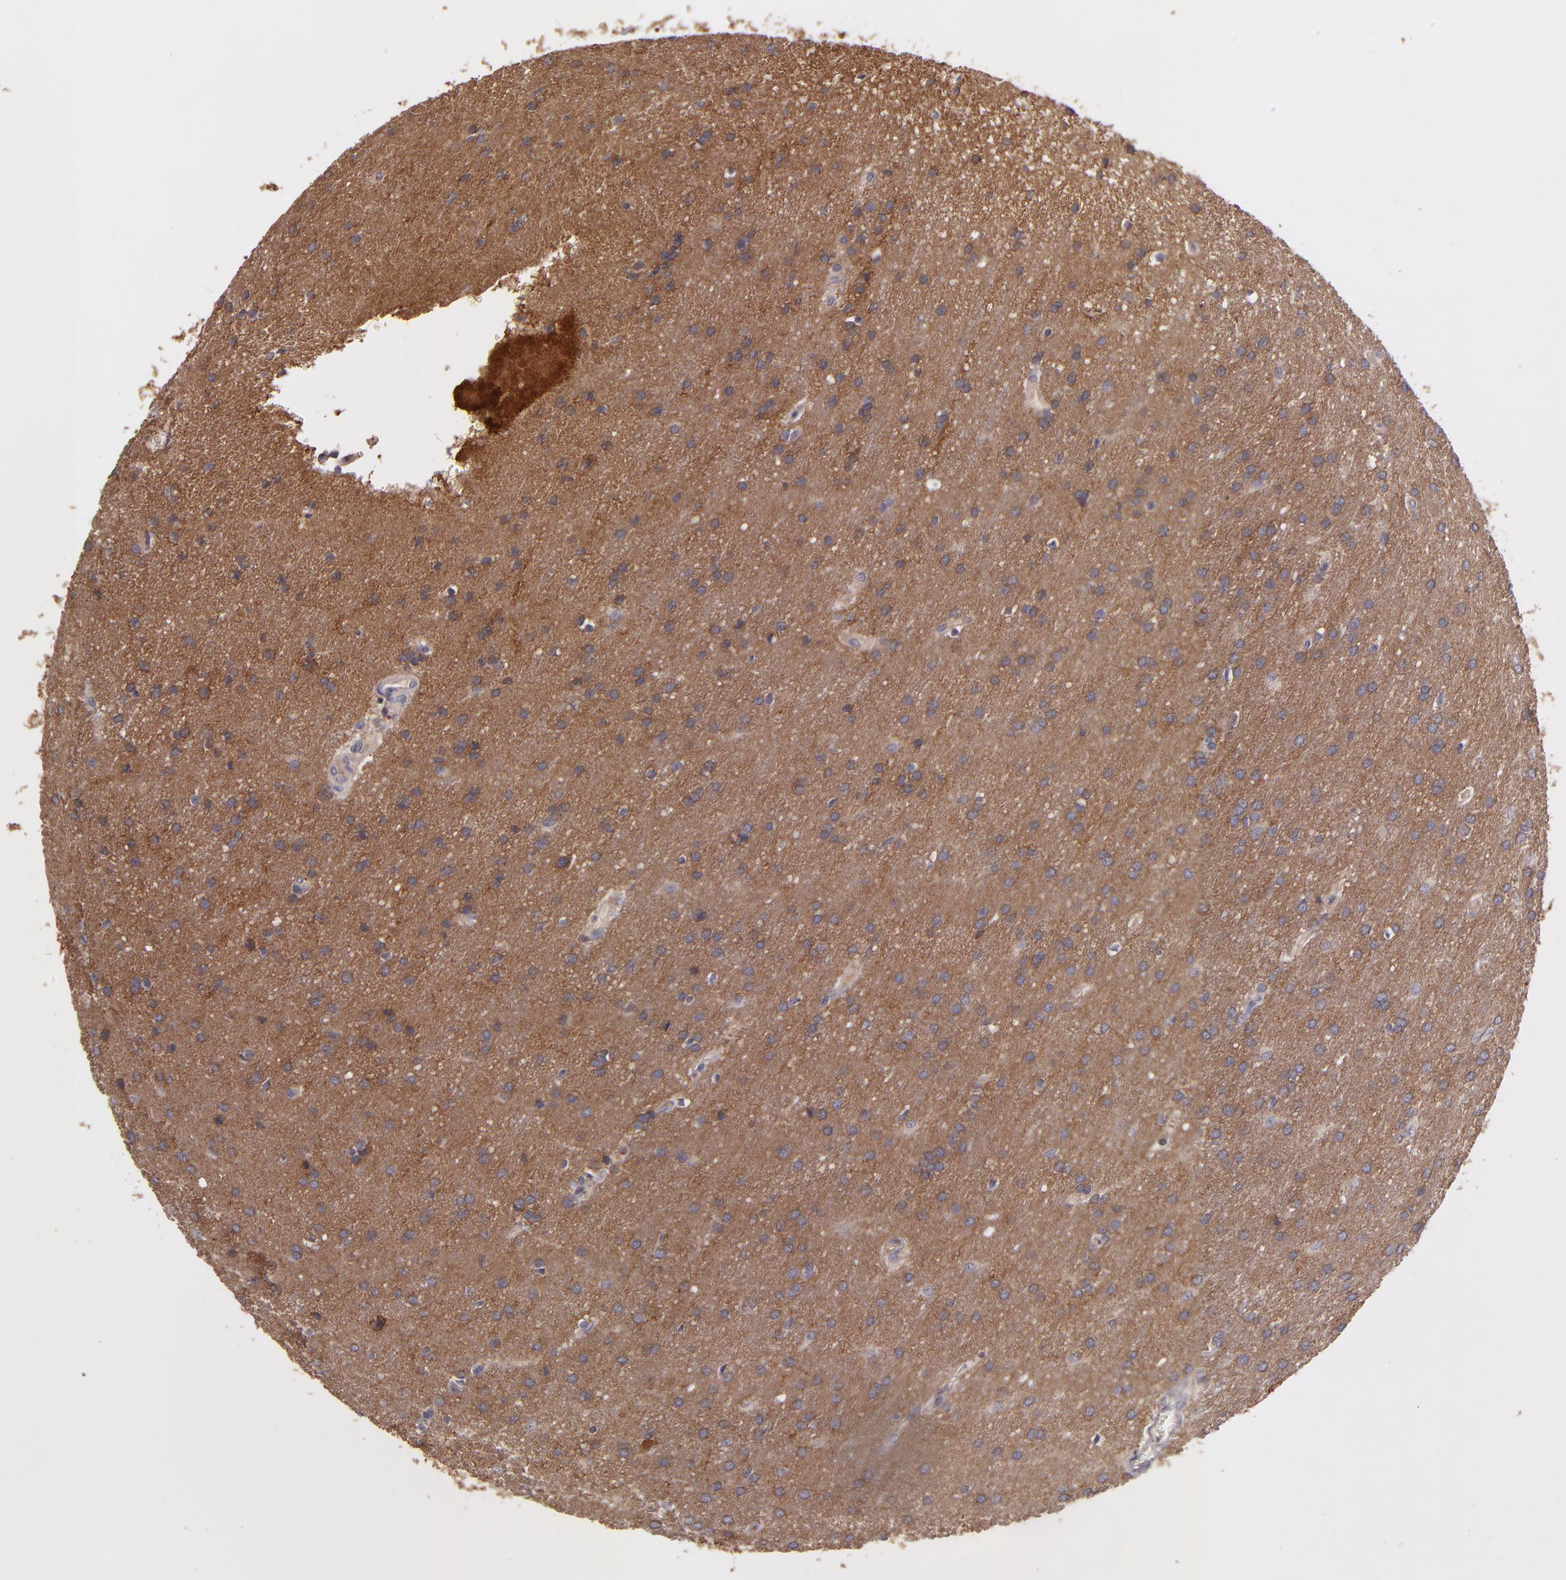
{"staining": {"intensity": "moderate", "quantity": ">75%", "location": "cytoplasmic/membranous"}, "tissue": "glioma", "cell_type": "Tumor cells", "image_type": "cancer", "snomed": [{"axis": "morphology", "description": "Glioma, malignant, Low grade"}, {"axis": "topography", "description": "Brain"}], "caption": "Brown immunohistochemical staining in human glioma shows moderate cytoplasmic/membranous expression in approximately >75% of tumor cells.", "gene": "GNAZ", "patient": {"sex": "female", "age": 32}}